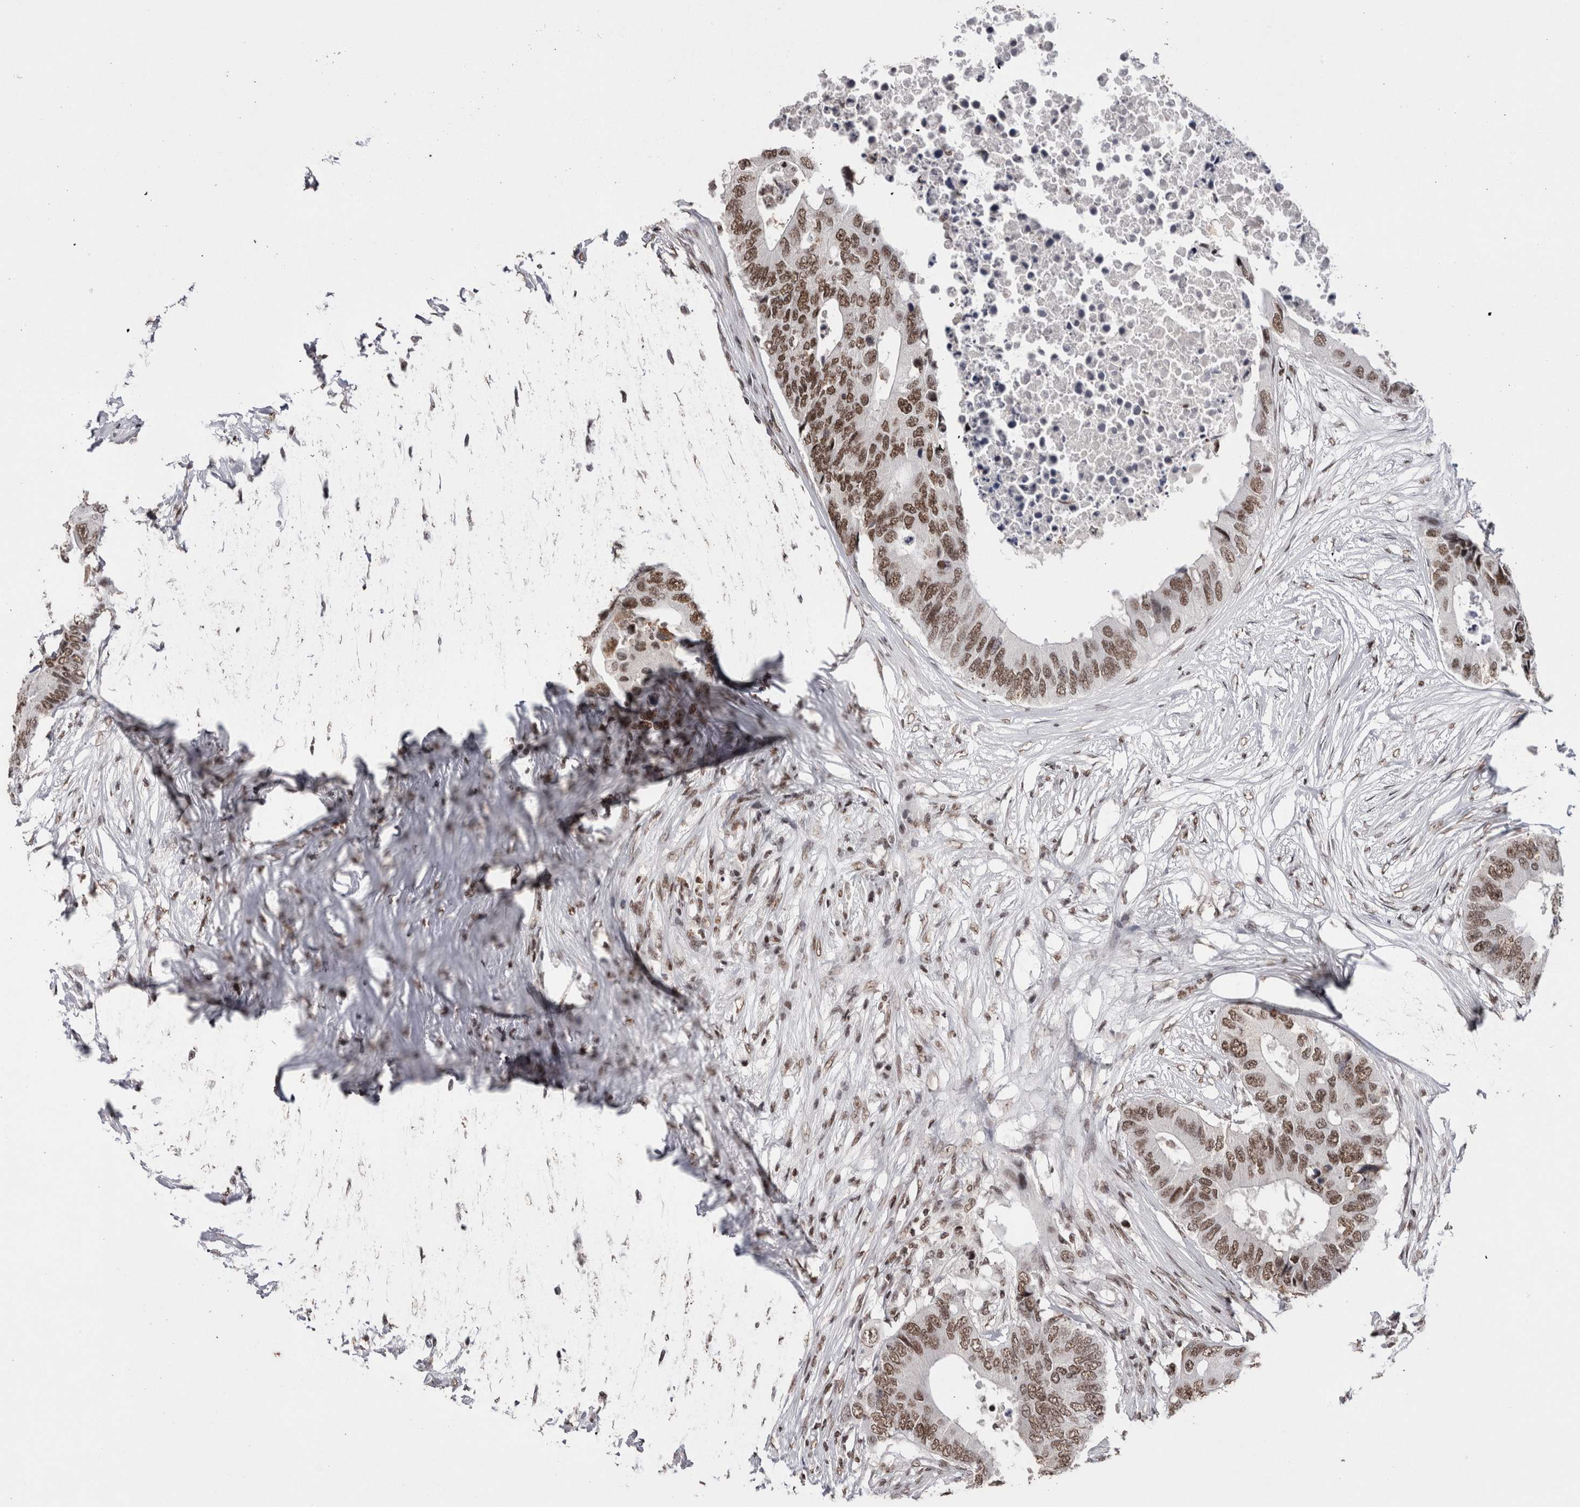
{"staining": {"intensity": "moderate", "quantity": ">75%", "location": "nuclear"}, "tissue": "colorectal cancer", "cell_type": "Tumor cells", "image_type": "cancer", "snomed": [{"axis": "morphology", "description": "Adenocarcinoma, NOS"}, {"axis": "topography", "description": "Colon"}], "caption": "This histopathology image shows colorectal cancer (adenocarcinoma) stained with immunohistochemistry (IHC) to label a protein in brown. The nuclear of tumor cells show moderate positivity for the protein. Nuclei are counter-stained blue.", "gene": "SMC1A", "patient": {"sex": "male", "age": 71}}